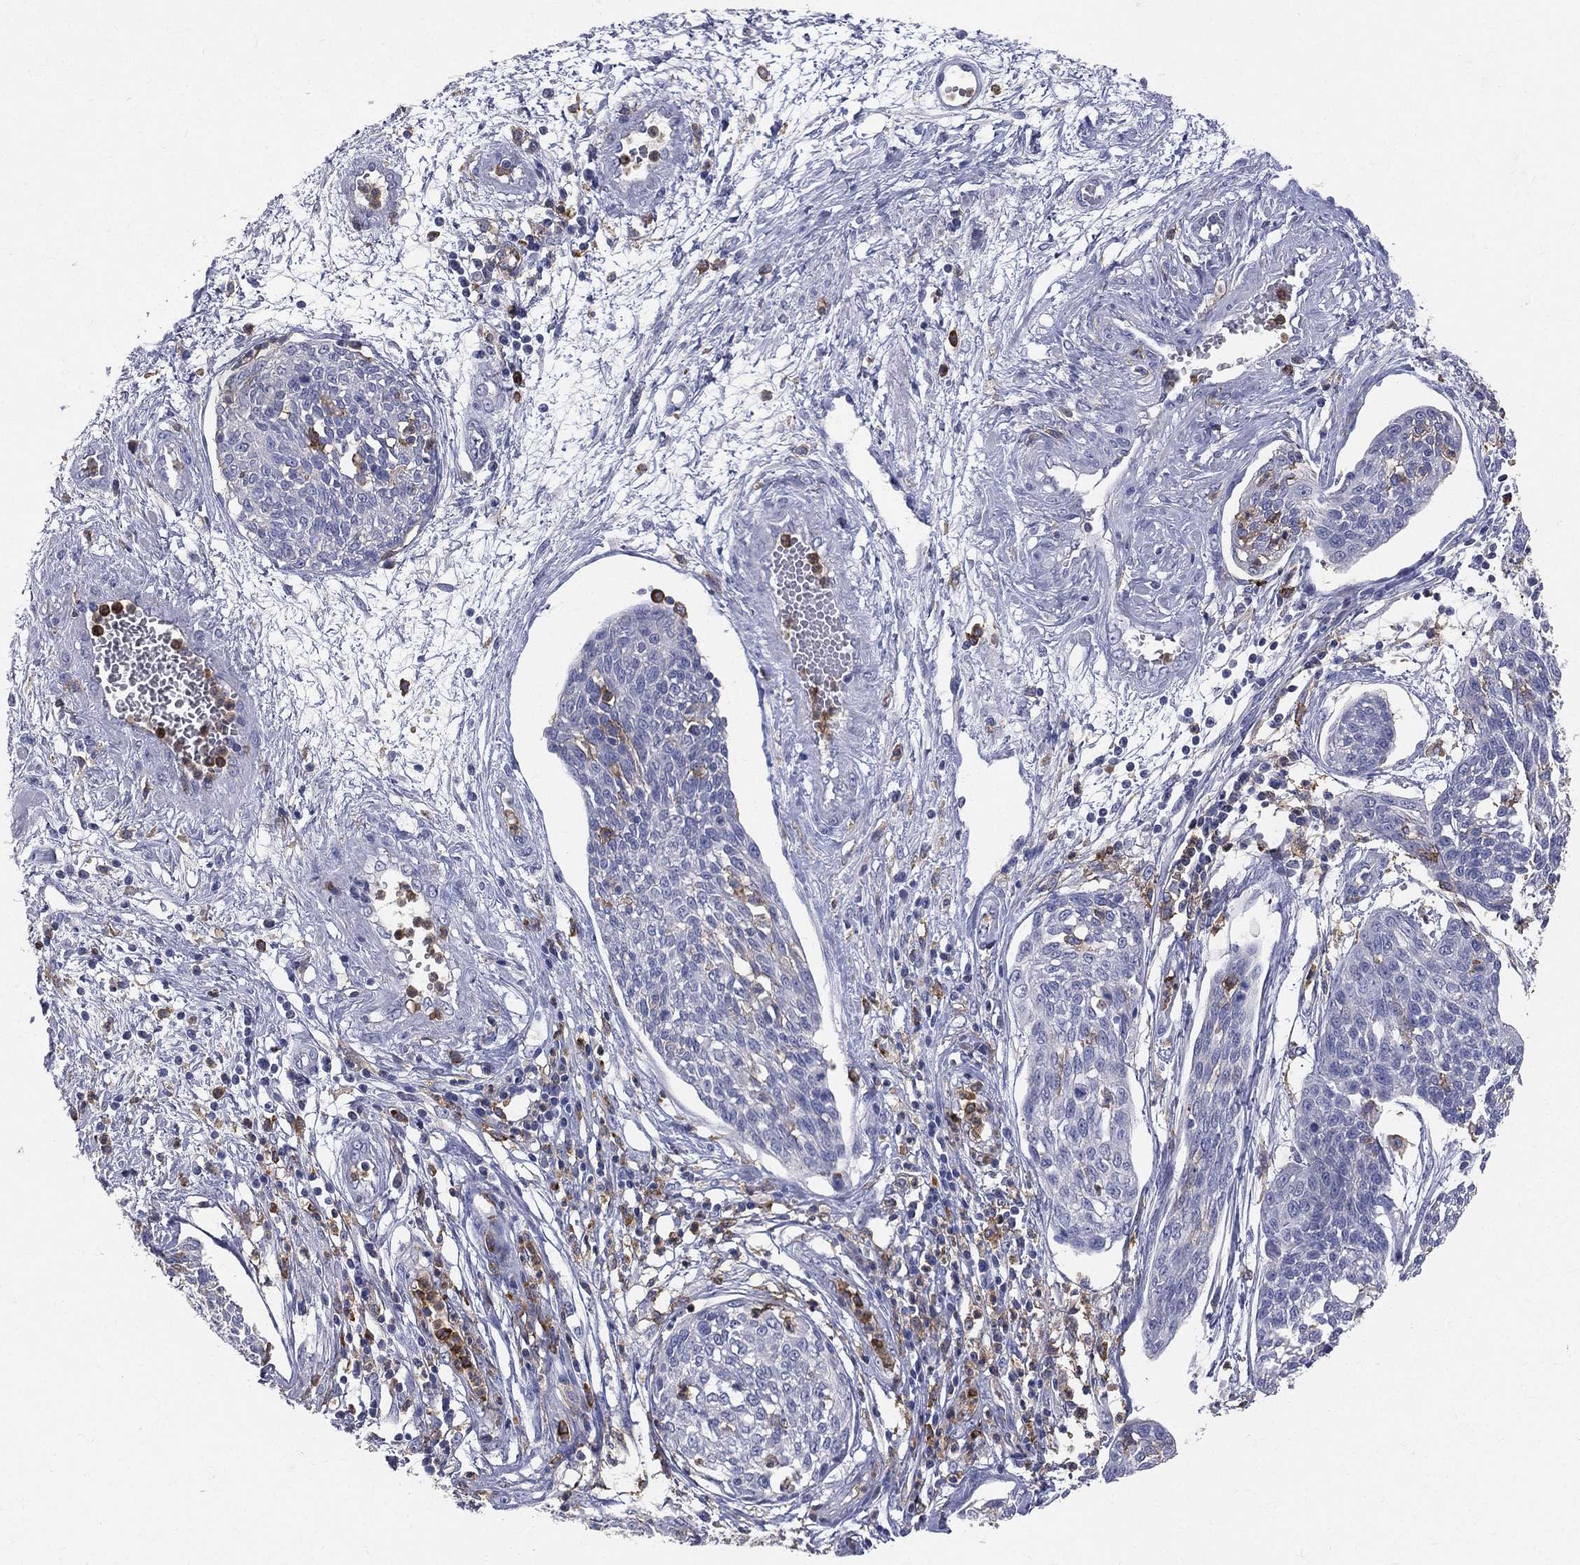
{"staining": {"intensity": "negative", "quantity": "none", "location": "none"}, "tissue": "cervical cancer", "cell_type": "Tumor cells", "image_type": "cancer", "snomed": [{"axis": "morphology", "description": "Squamous cell carcinoma, NOS"}, {"axis": "topography", "description": "Cervix"}], "caption": "An IHC image of cervical cancer is shown. There is no staining in tumor cells of cervical cancer.", "gene": "CD33", "patient": {"sex": "female", "age": 34}}